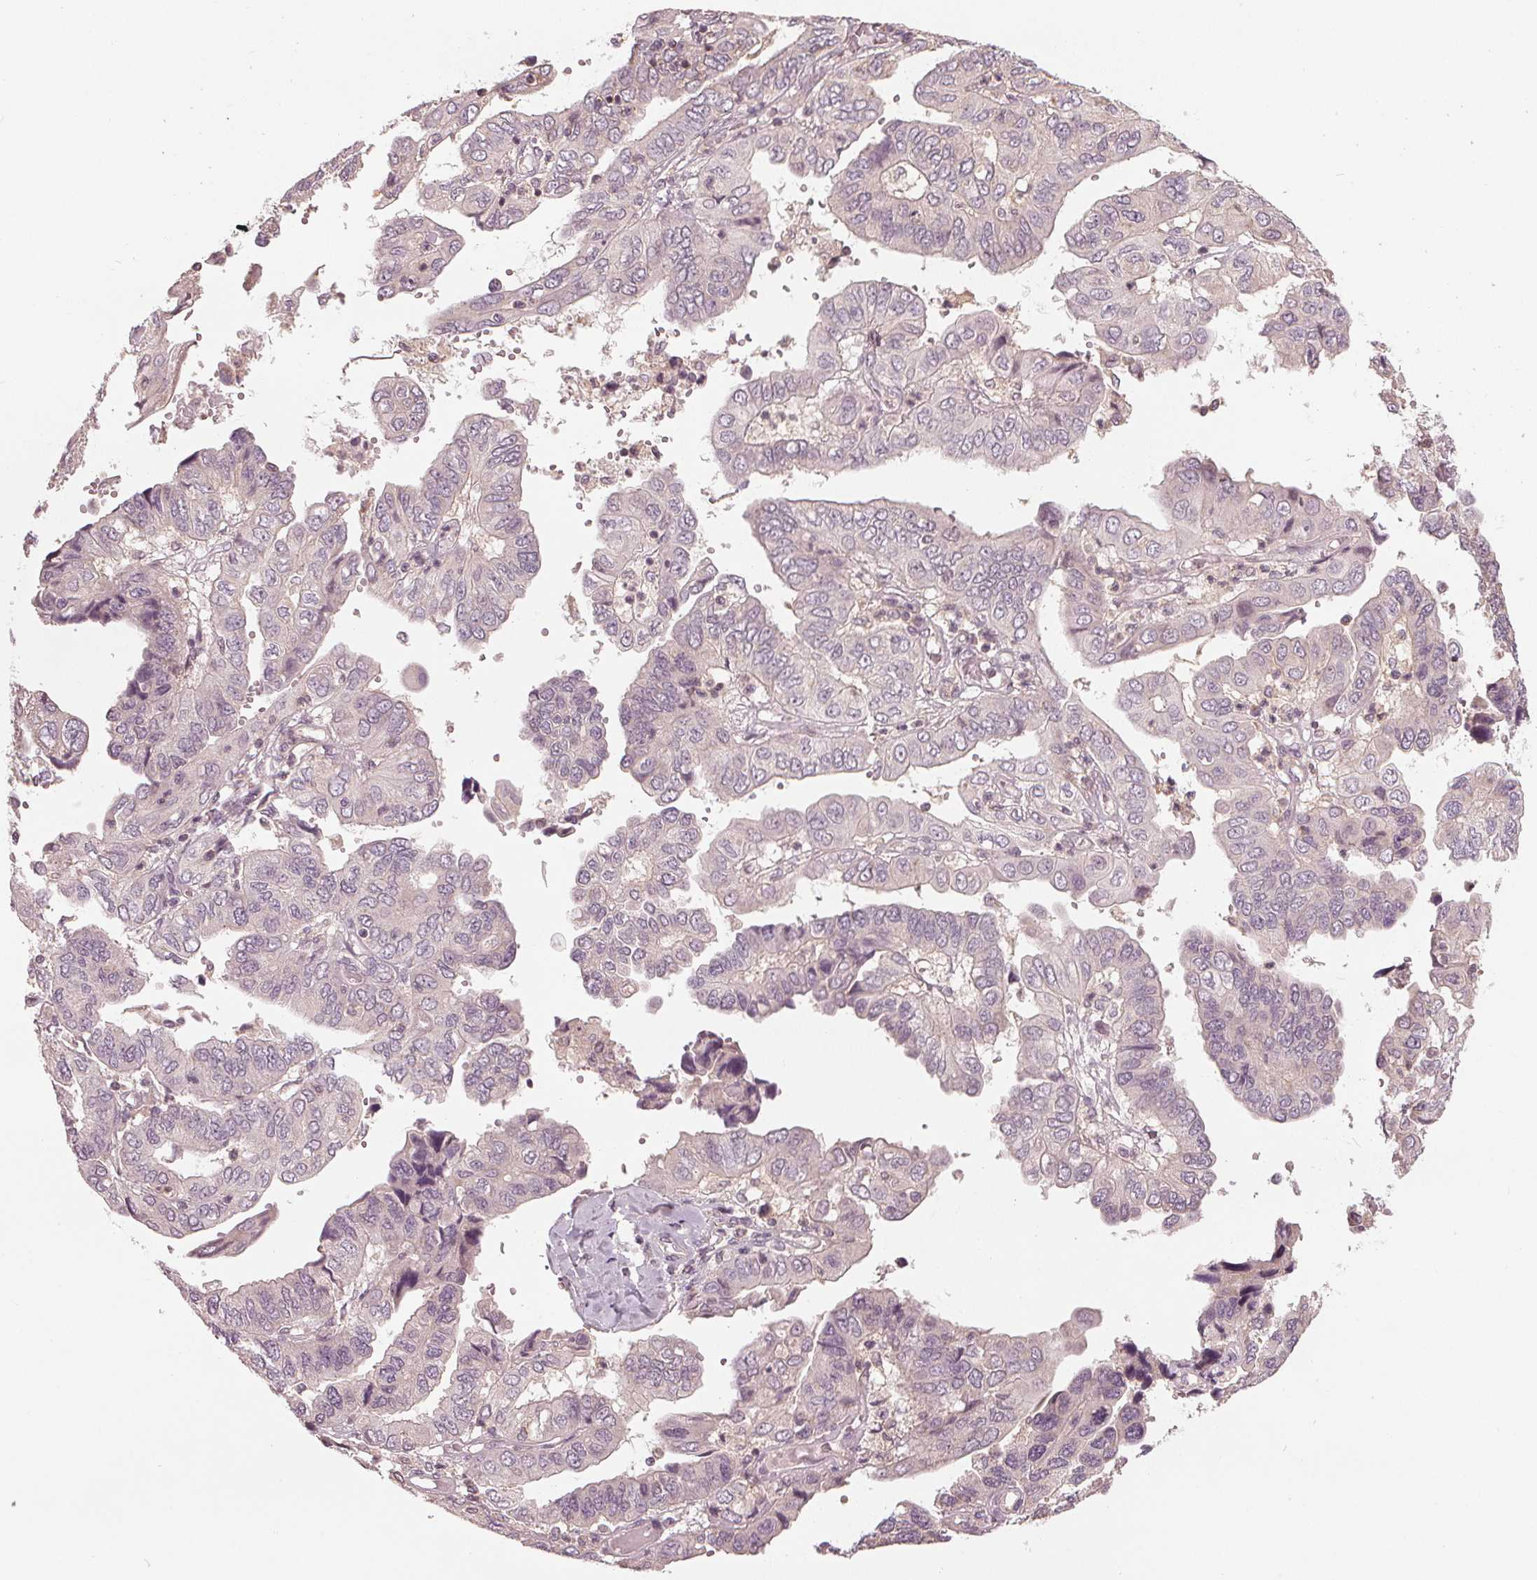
{"staining": {"intensity": "negative", "quantity": "none", "location": "none"}, "tissue": "ovarian cancer", "cell_type": "Tumor cells", "image_type": "cancer", "snomed": [{"axis": "morphology", "description": "Cystadenocarcinoma, serous, NOS"}, {"axis": "topography", "description": "Ovary"}], "caption": "This is an immunohistochemistry (IHC) photomicrograph of ovarian cancer (serous cystadenocarcinoma). There is no staining in tumor cells.", "gene": "GNB2", "patient": {"sex": "female", "age": 79}}